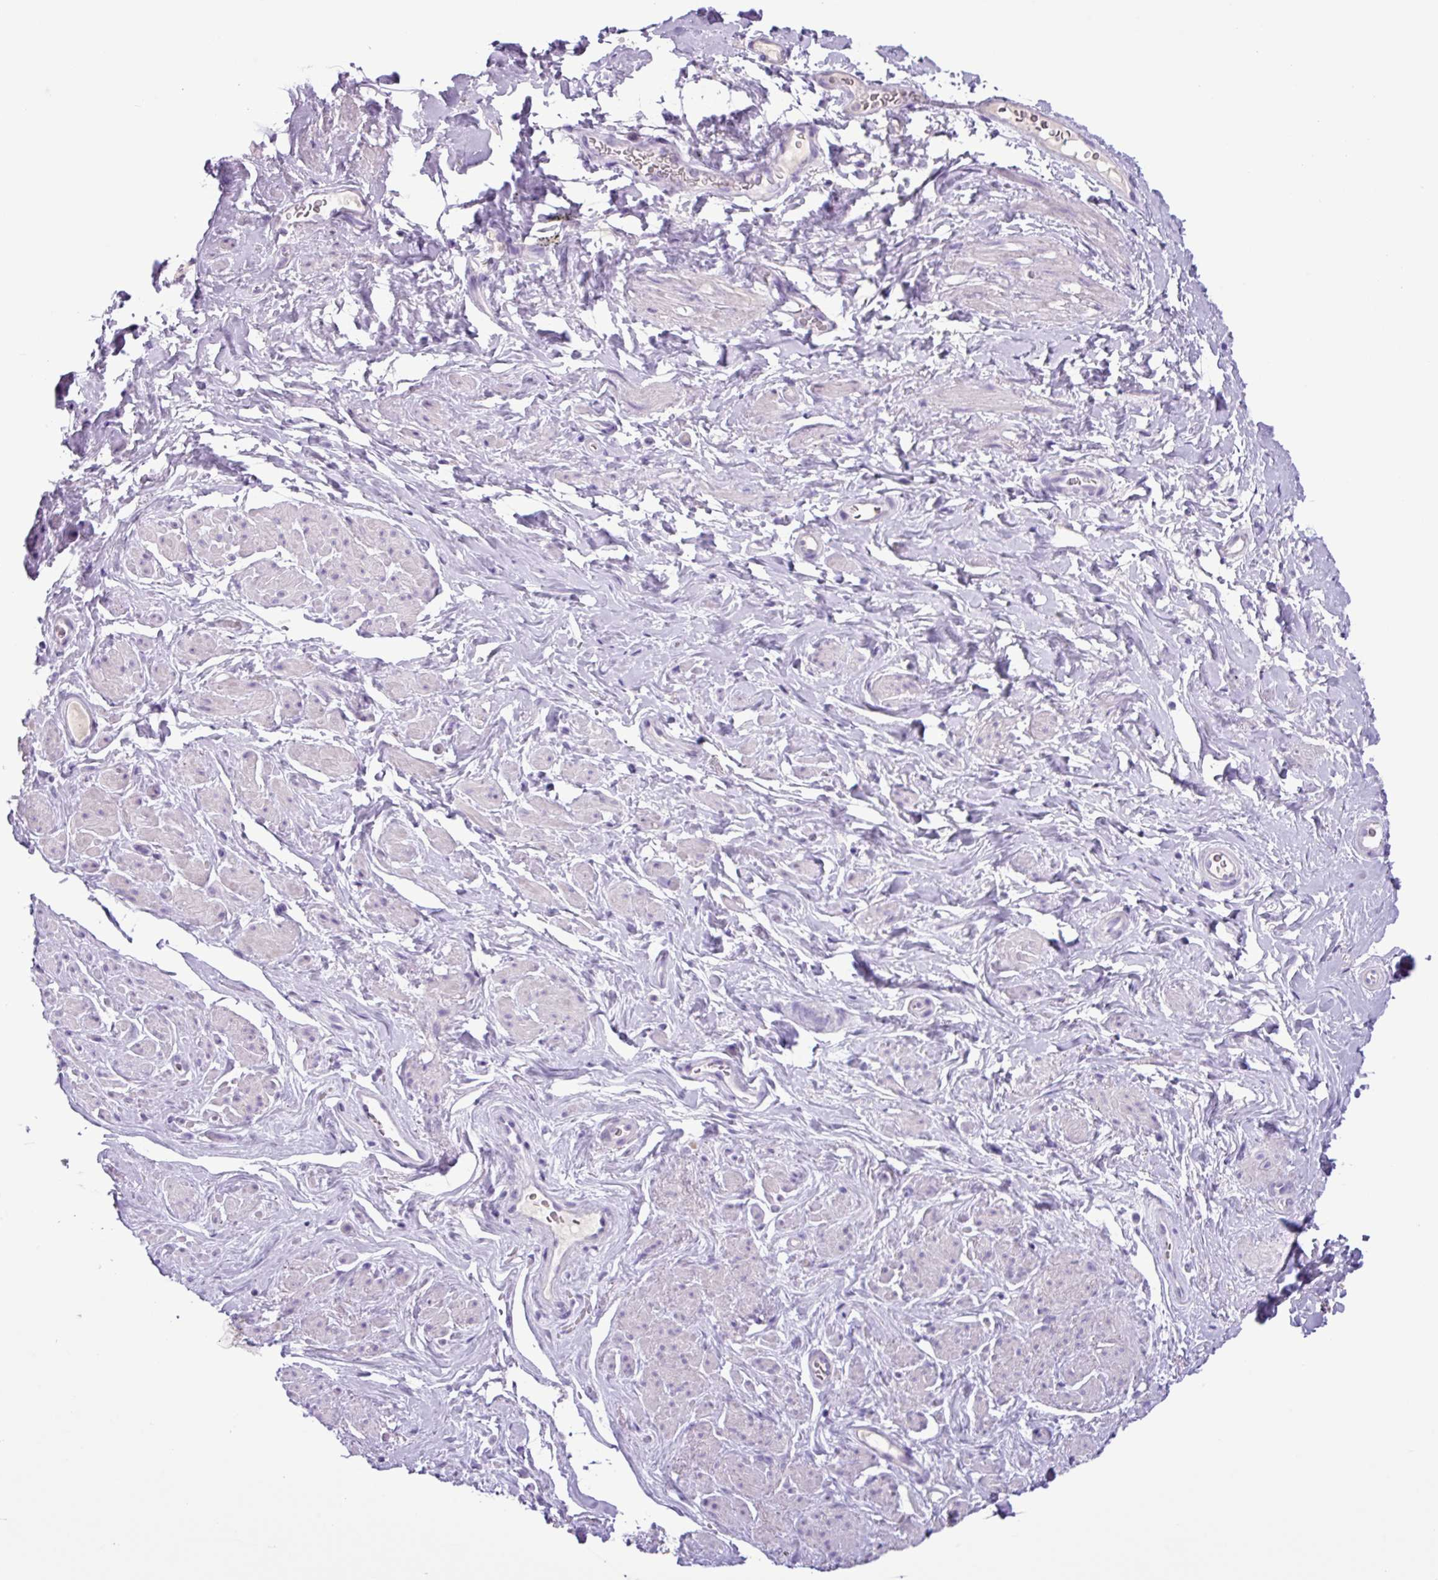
{"staining": {"intensity": "negative", "quantity": "none", "location": "none"}, "tissue": "smooth muscle", "cell_type": "Smooth muscle cells", "image_type": "normal", "snomed": [{"axis": "morphology", "description": "Normal tissue, NOS"}, {"axis": "topography", "description": "Smooth muscle"}, {"axis": "topography", "description": "Peripheral nerve tissue"}], "caption": "A high-resolution photomicrograph shows IHC staining of unremarkable smooth muscle, which reveals no significant expression in smooth muscle cells. (Immunohistochemistry, brightfield microscopy, high magnification).", "gene": "CYSTM1", "patient": {"sex": "male", "age": 69}}